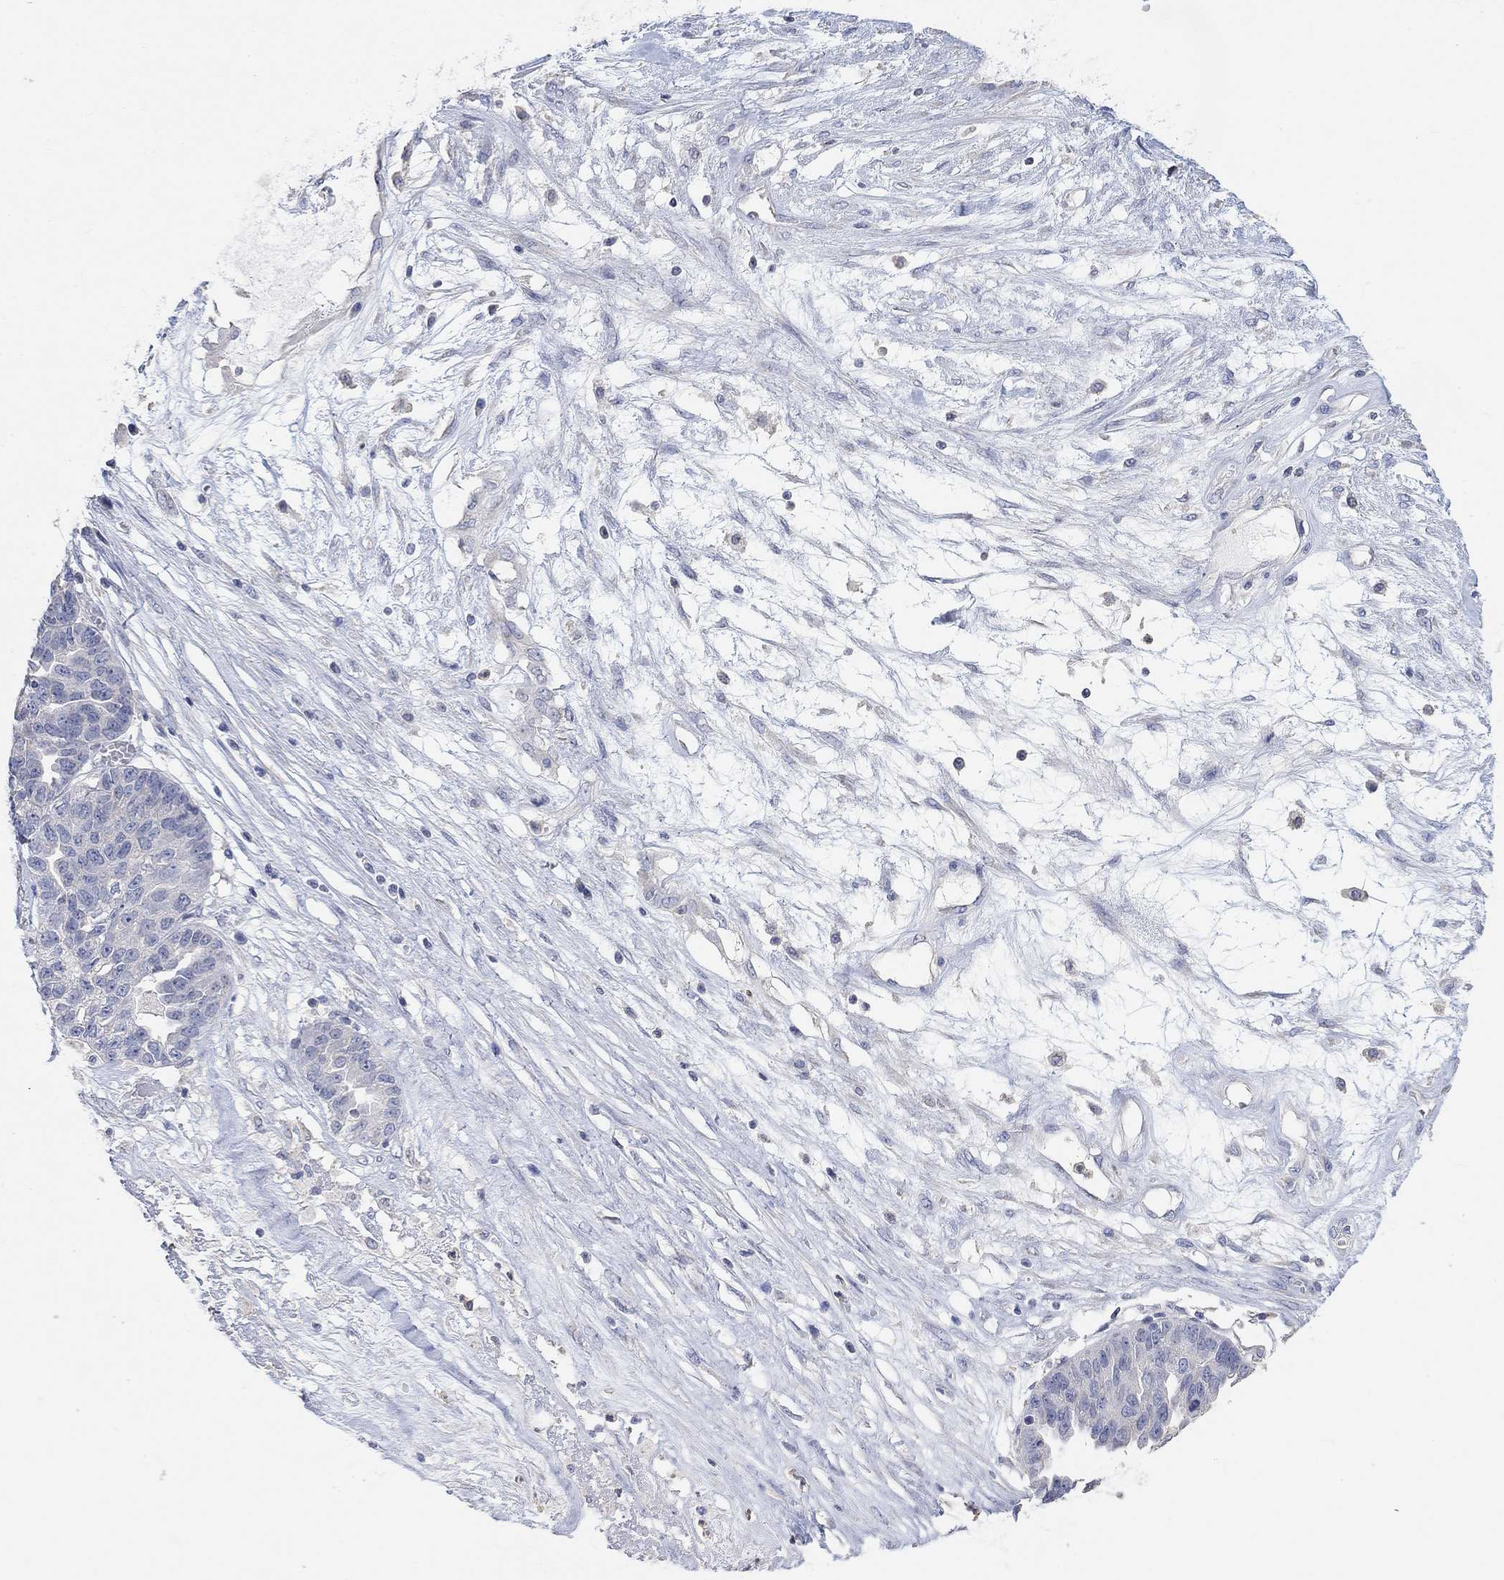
{"staining": {"intensity": "negative", "quantity": "none", "location": "none"}, "tissue": "ovarian cancer", "cell_type": "Tumor cells", "image_type": "cancer", "snomed": [{"axis": "morphology", "description": "Cystadenocarcinoma, serous, NOS"}, {"axis": "topography", "description": "Ovary"}], "caption": "Immunohistochemical staining of human ovarian cancer displays no significant expression in tumor cells. Nuclei are stained in blue.", "gene": "NLRP14", "patient": {"sex": "female", "age": 87}}